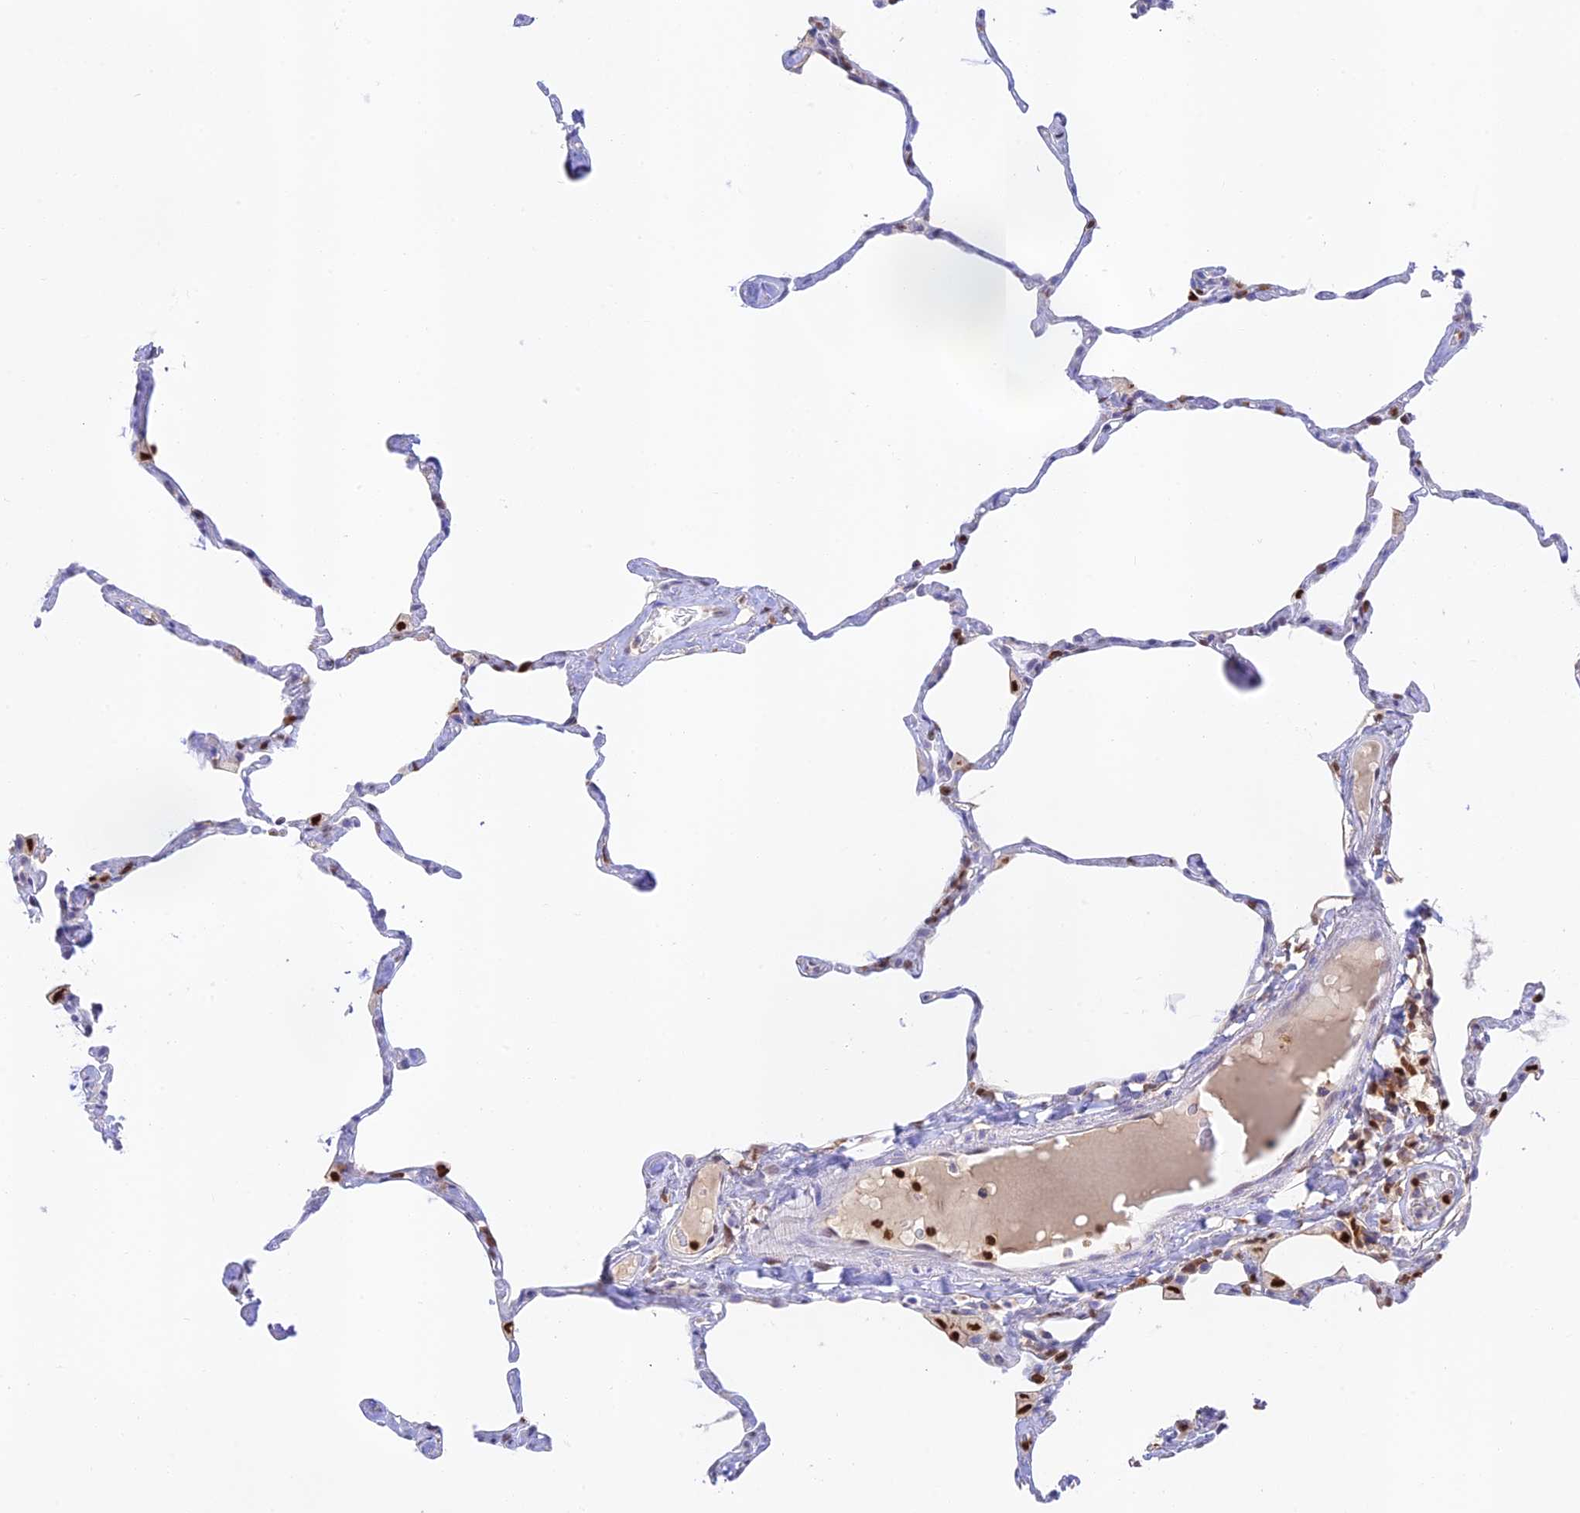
{"staining": {"intensity": "moderate", "quantity": "<25%", "location": "nuclear"}, "tissue": "lung", "cell_type": "Alveolar cells", "image_type": "normal", "snomed": [{"axis": "morphology", "description": "Normal tissue, NOS"}, {"axis": "topography", "description": "Lung"}], "caption": "Brown immunohistochemical staining in benign lung exhibits moderate nuclear expression in approximately <25% of alveolar cells.", "gene": "DENND1C", "patient": {"sex": "male", "age": 65}}